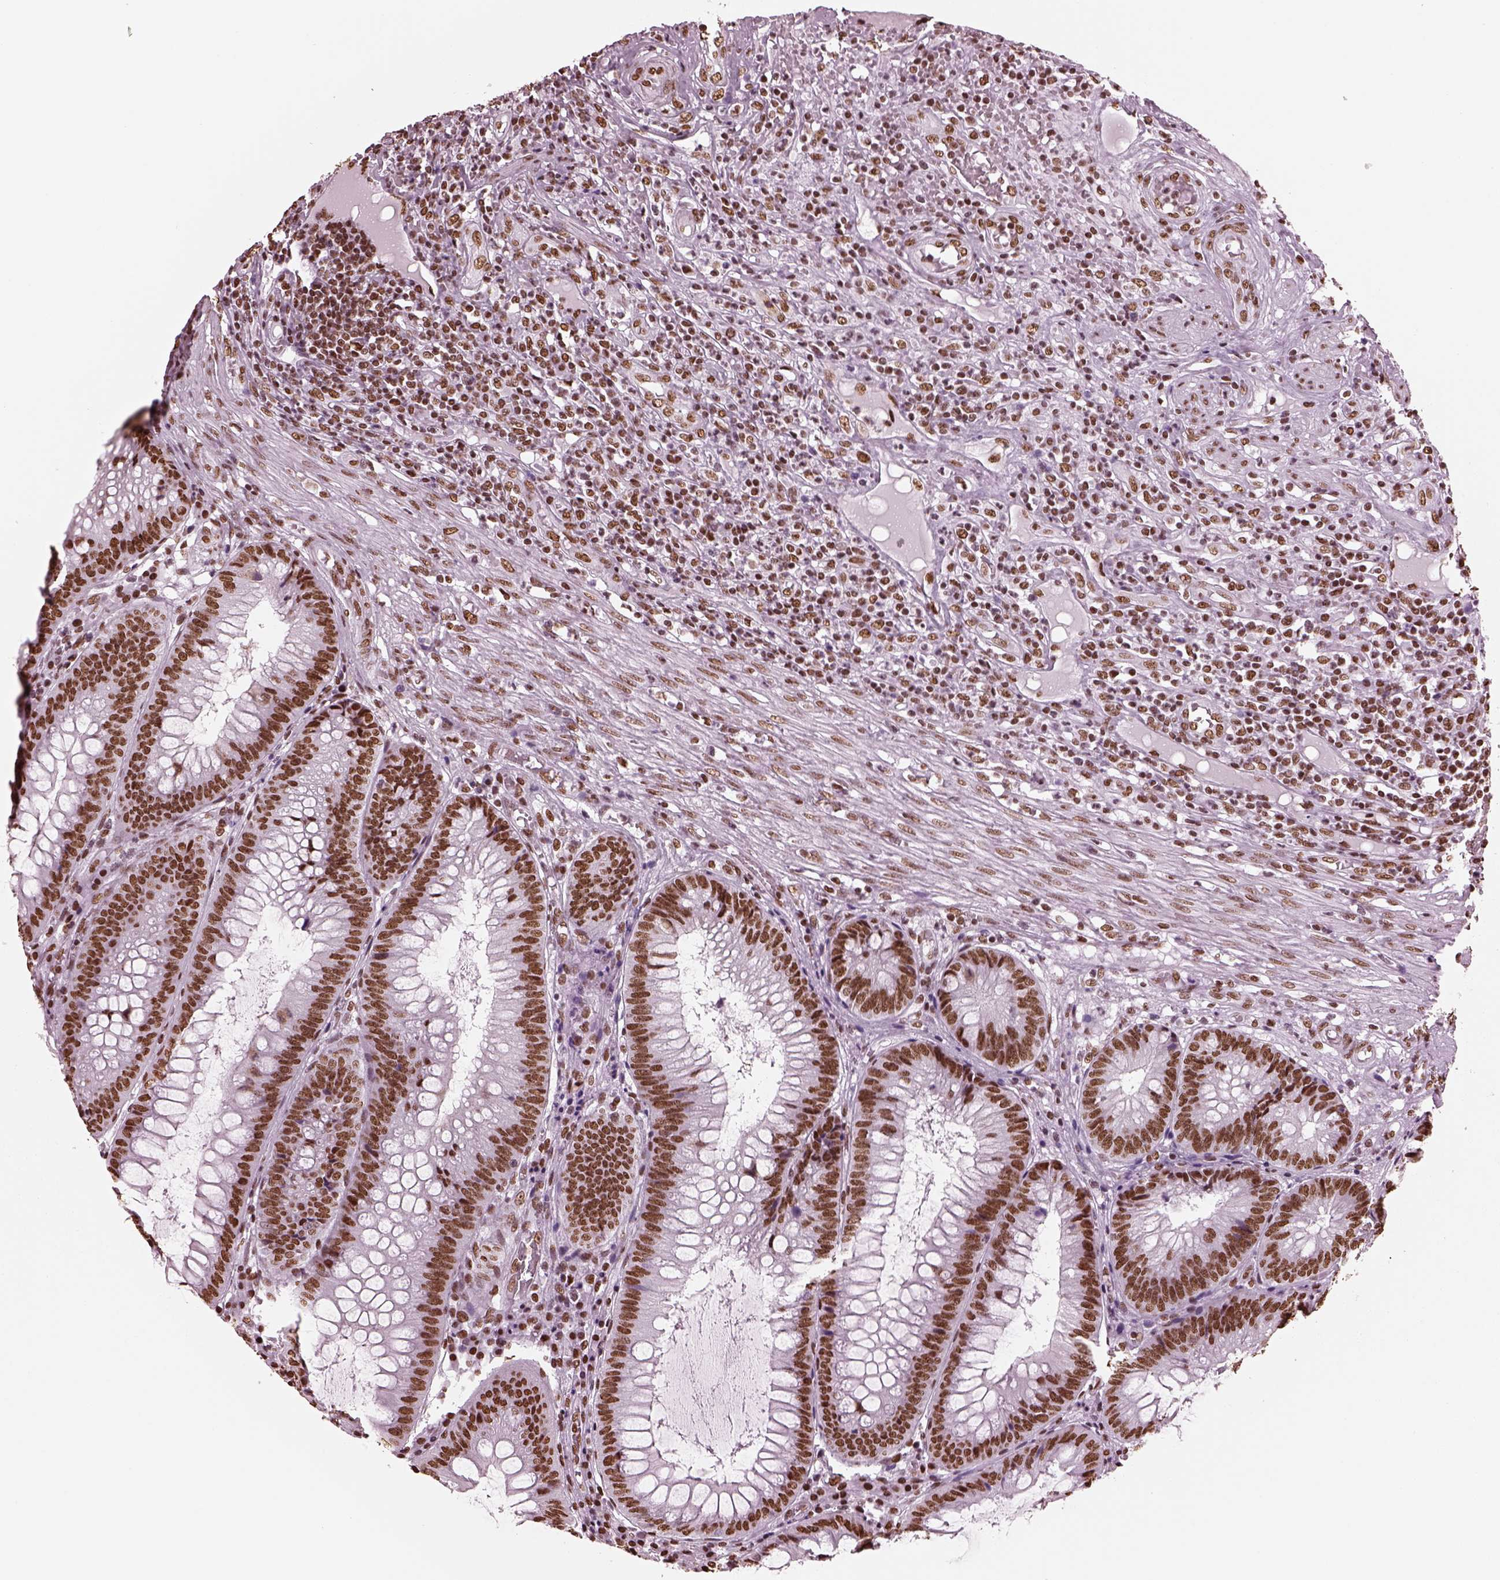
{"staining": {"intensity": "strong", "quantity": ">75%", "location": "nuclear"}, "tissue": "appendix", "cell_type": "Glandular cells", "image_type": "normal", "snomed": [{"axis": "morphology", "description": "Normal tissue, NOS"}, {"axis": "morphology", "description": "Inflammation, NOS"}, {"axis": "topography", "description": "Appendix"}], "caption": "Benign appendix demonstrates strong nuclear positivity in approximately >75% of glandular cells, visualized by immunohistochemistry. (IHC, brightfield microscopy, high magnification).", "gene": "CBFA2T3", "patient": {"sex": "male", "age": 16}}